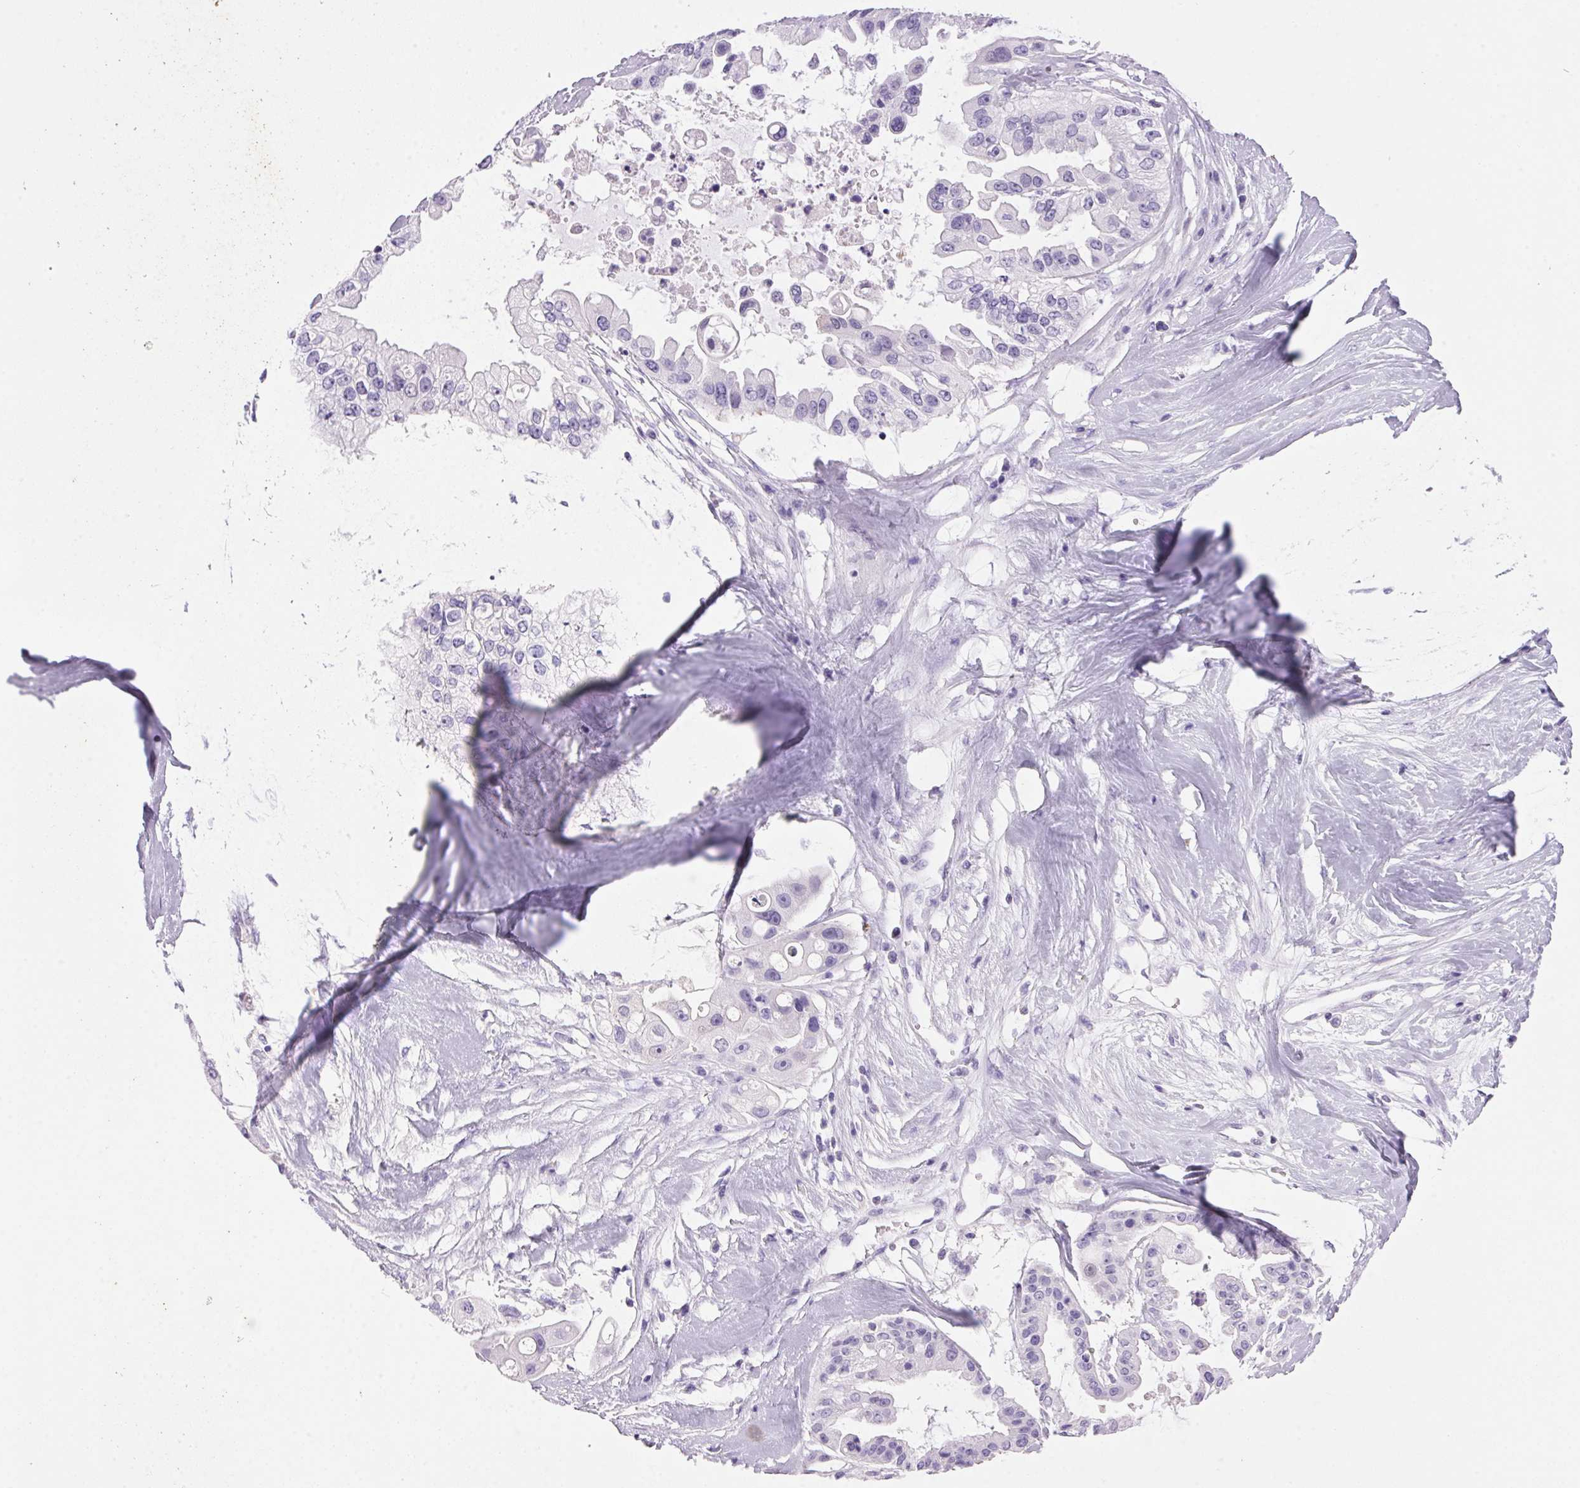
{"staining": {"intensity": "negative", "quantity": "none", "location": "none"}, "tissue": "ovarian cancer", "cell_type": "Tumor cells", "image_type": "cancer", "snomed": [{"axis": "morphology", "description": "Cystadenocarcinoma, serous, NOS"}, {"axis": "topography", "description": "Ovary"}], "caption": "The IHC micrograph has no significant expression in tumor cells of ovarian cancer (serous cystadenocarcinoma) tissue.", "gene": "S100A2", "patient": {"sex": "female", "age": 56}}